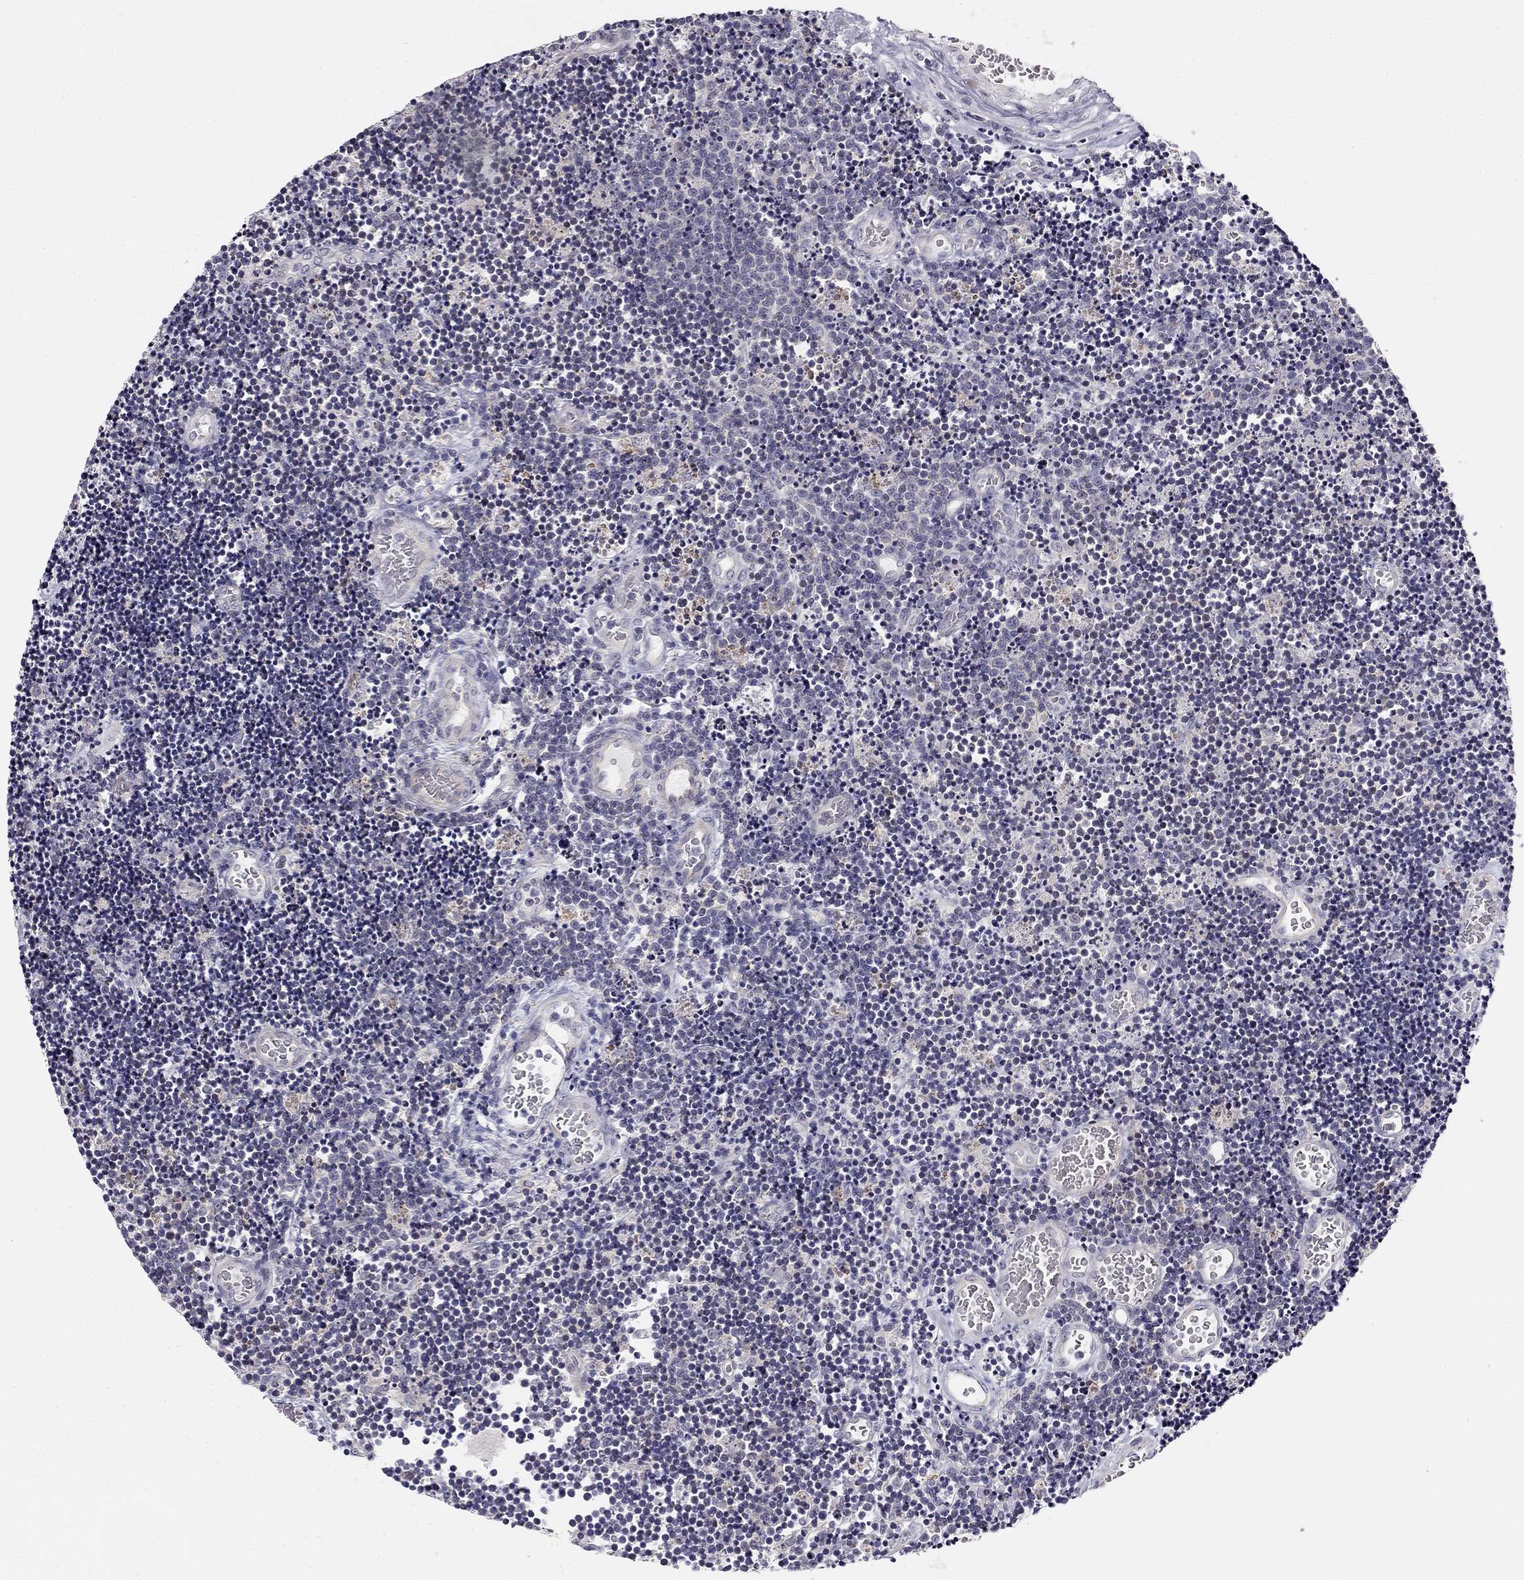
{"staining": {"intensity": "negative", "quantity": "none", "location": "none"}, "tissue": "lymphoma", "cell_type": "Tumor cells", "image_type": "cancer", "snomed": [{"axis": "morphology", "description": "Malignant lymphoma, non-Hodgkin's type, Low grade"}, {"axis": "topography", "description": "Brain"}], "caption": "Tumor cells are negative for brown protein staining in lymphoma.", "gene": "CNR1", "patient": {"sex": "female", "age": 66}}